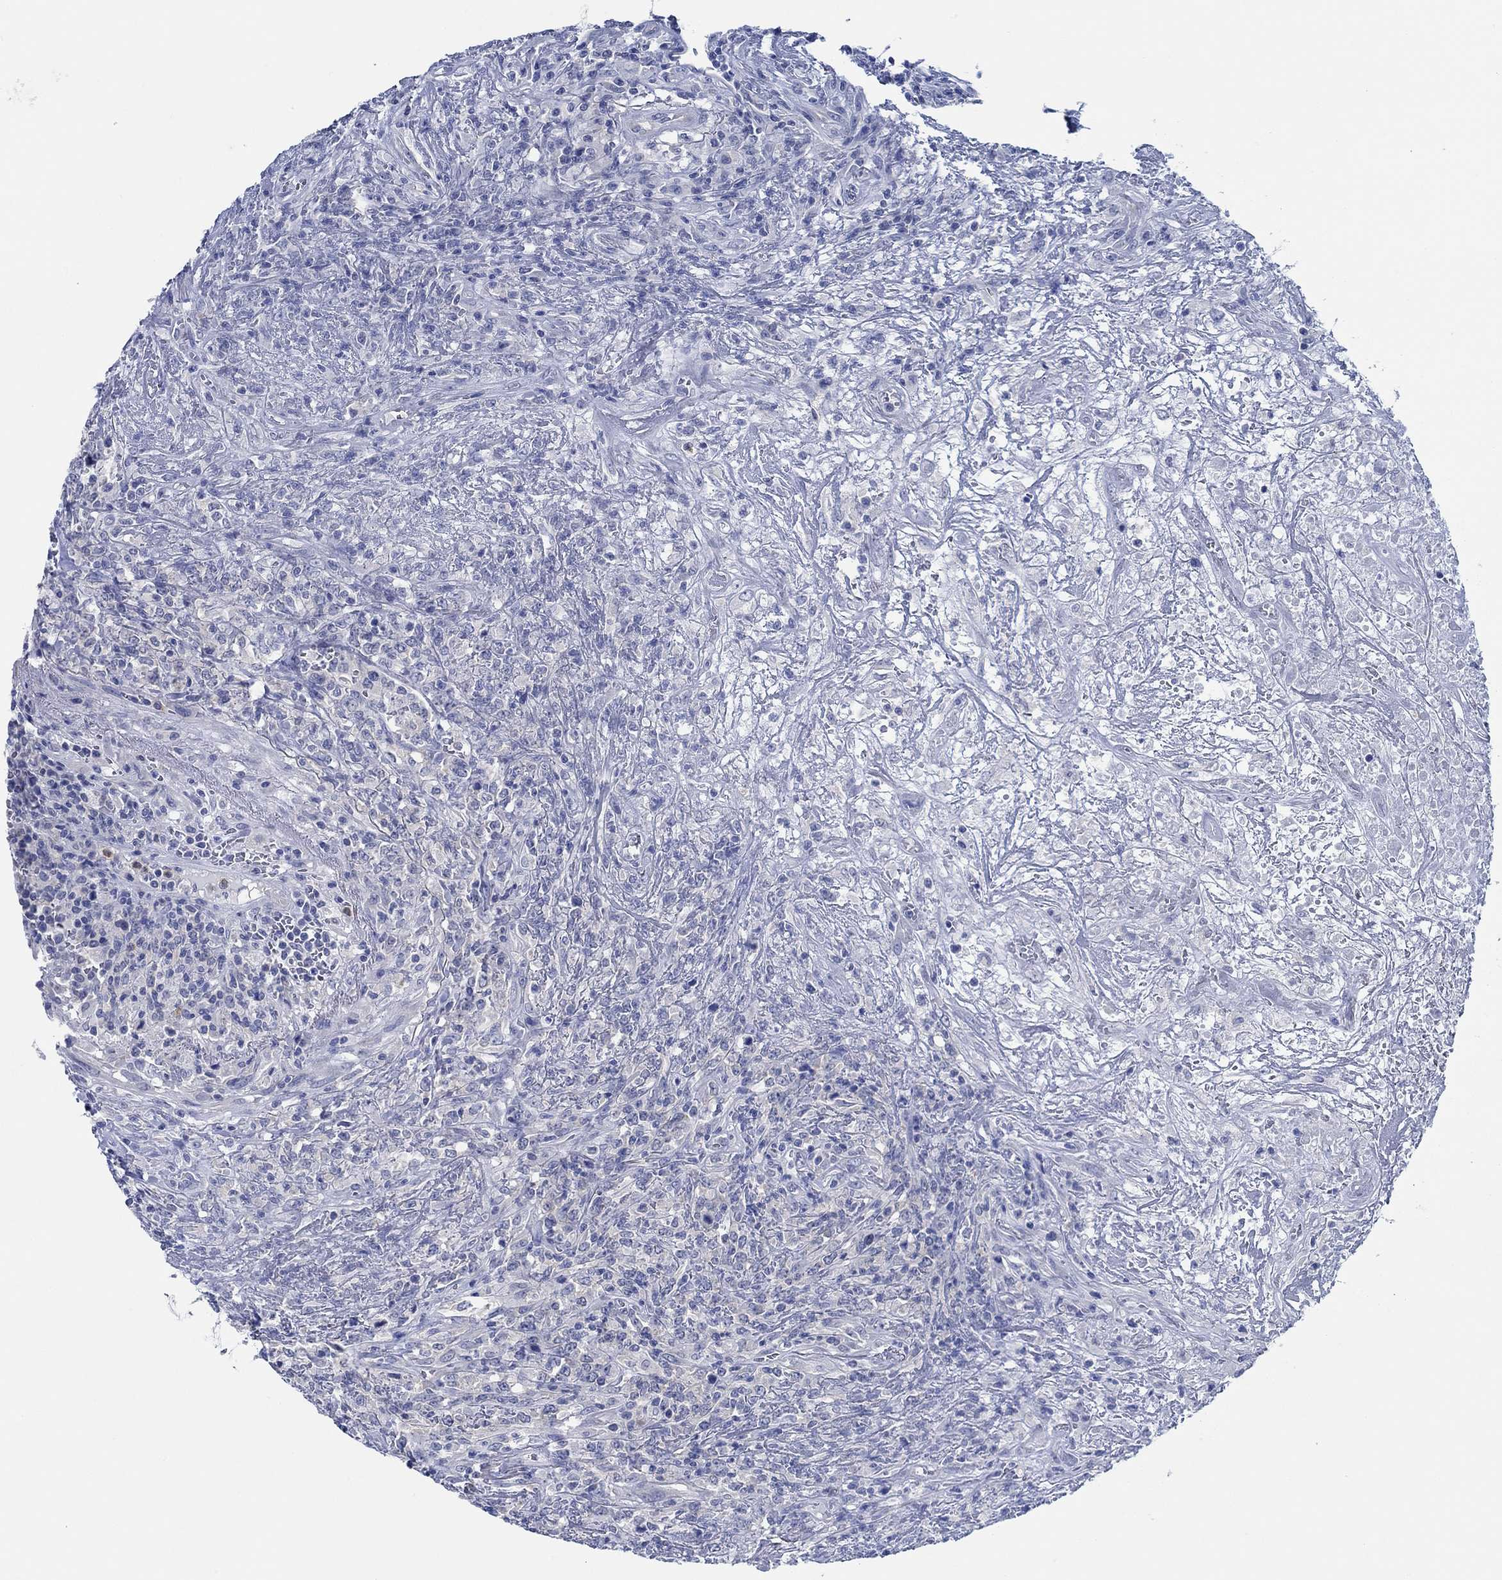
{"staining": {"intensity": "negative", "quantity": "none", "location": "none"}, "tissue": "lymphoma", "cell_type": "Tumor cells", "image_type": "cancer", "snomed": [{"axis": "morphology", "description": "Malignant lymphoma, non-Hodgkin's type, High grade"}, {"axis": "topography", "description": "Lung"}], "caption": "Immunohistochemistry micrograph of lymphoma stained for a protein (brown), which demonstrates no positivity in tumor cells.", "gene": "ZNF671", "patient": {"sex": "male", "age": 79}}